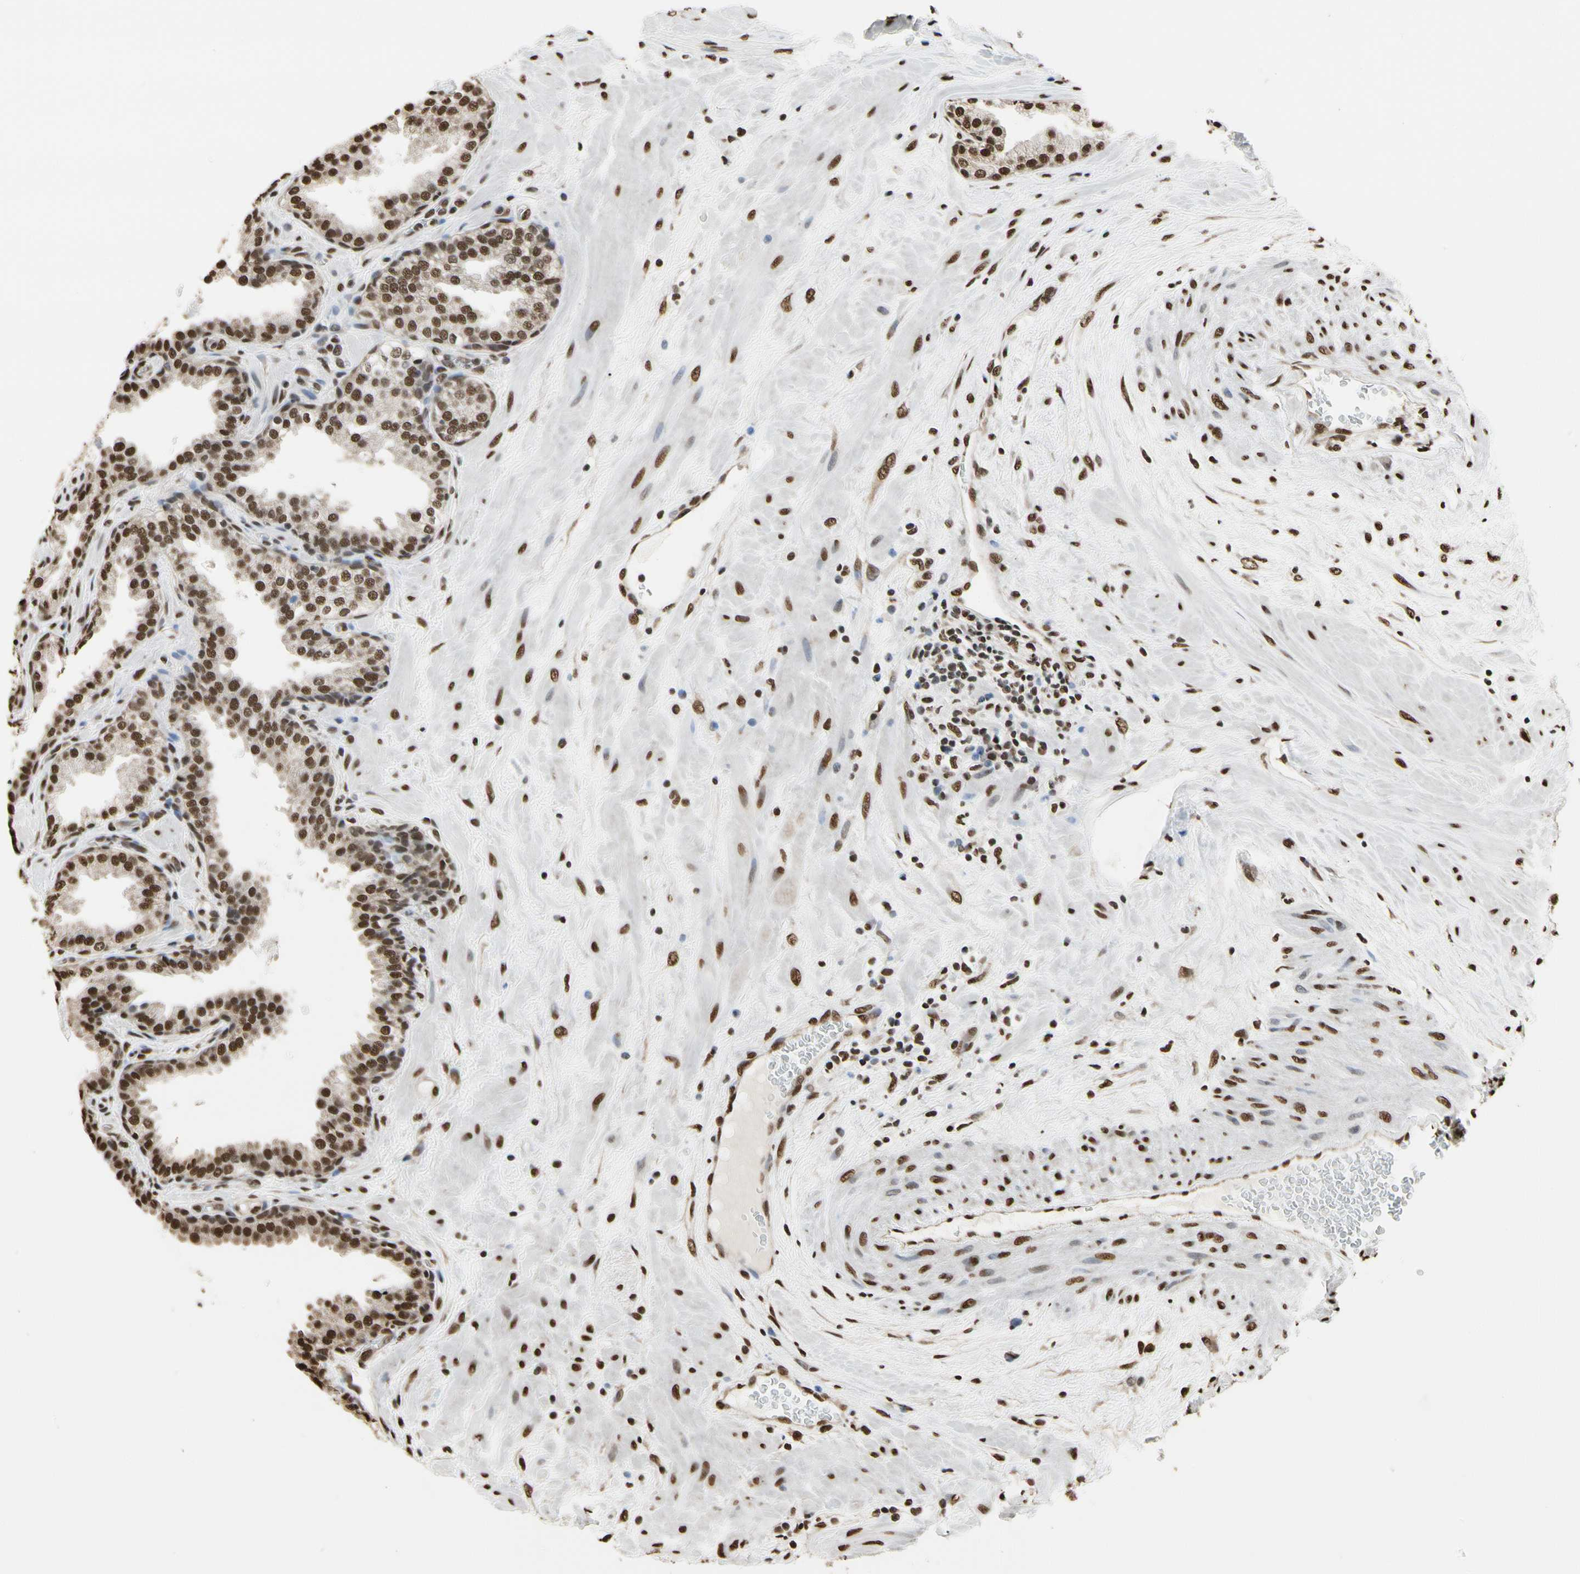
{"staining": {"intensity": "moderate", "quantity": ">75%", "location": "nuclear"}, "tissue": "prostate", "cell_type": "Glandular cells", "image_type": "normal", "snomed": [{"axis": "morphology", "description": "Normal tissue, NOS"}, {"axis": "topography", "description": "Prostate"}], "caption": "High-magnification brightfield microscopy of unremarkable prostate stained with DAB (3,3'-diaminobenzidine) (brown) and counterstained with hematoxylin (blue). glandular cells exhibit moderate nuclear expression is present in approximately>75% of cells. Using DAB (brown) and hematoxylin (blue) stains, captured at high magnification using brightfield microscopy.", "gene": "HNRNPK", "patient": {"sex": "male", "age": 51}}